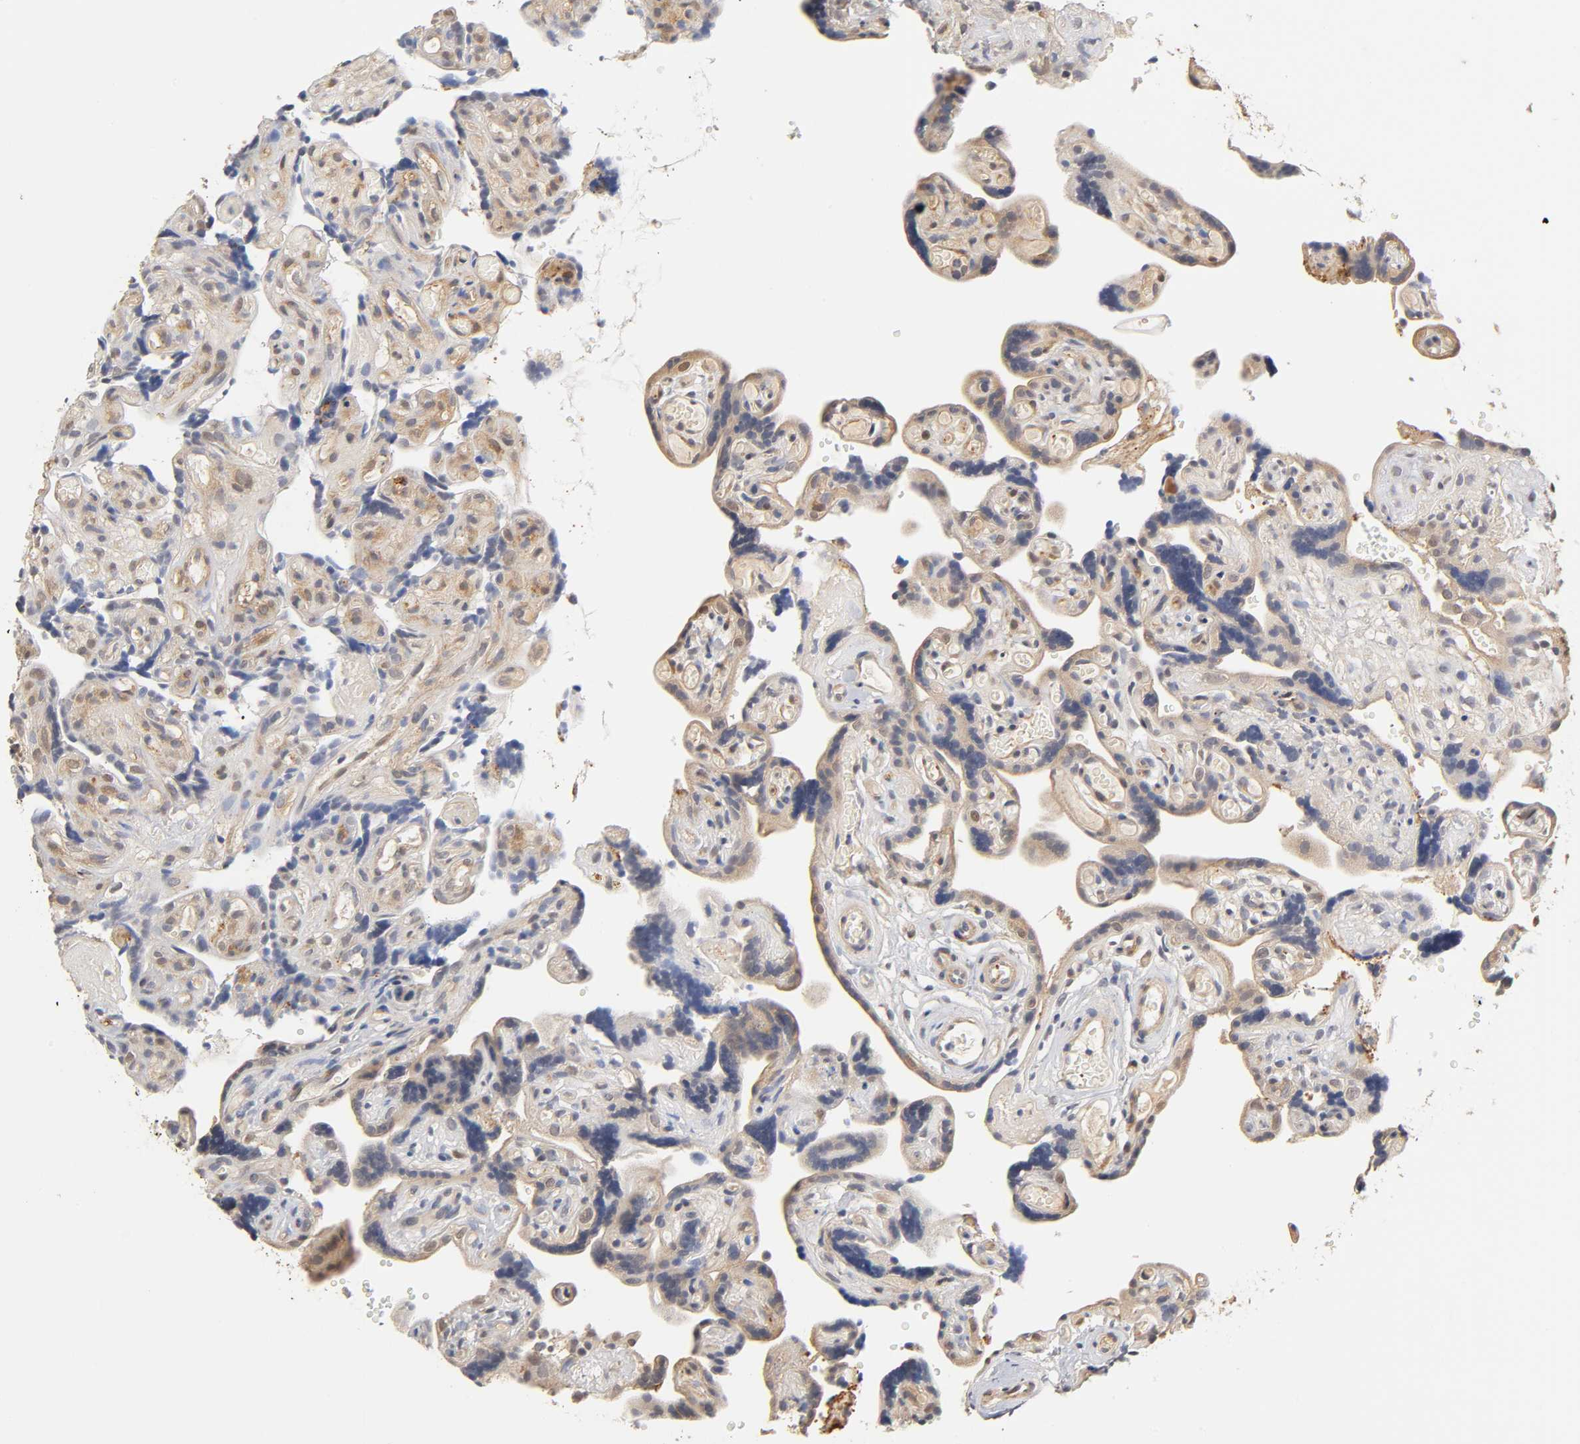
{"staining": {"intensity": "weak", "quantity": "25%-75%", "location": "cytoplasmic/membranous"}, "tissue": "placenta", "cell_type": "Decidual cells", "image_type": "normal", "snomed": [{"axis": "morphology", "description": "Normal tissue, NOS"}, {"axis": "topography", "description": "Placenta"}], "caption": "IHC (DAB) staining of benign placenta exhibits weak cytoplasmic/membranous protein staining in about 25%-75% of decidual cells. The staining is performed using DAB (3,3'-diaminobenzidine) brown chromogen to label protein expression. The nuclei are counter-stained blue using hematoxylin.", "gene": "PDE5A", "patient": {"sex": "female", "age": 30}}